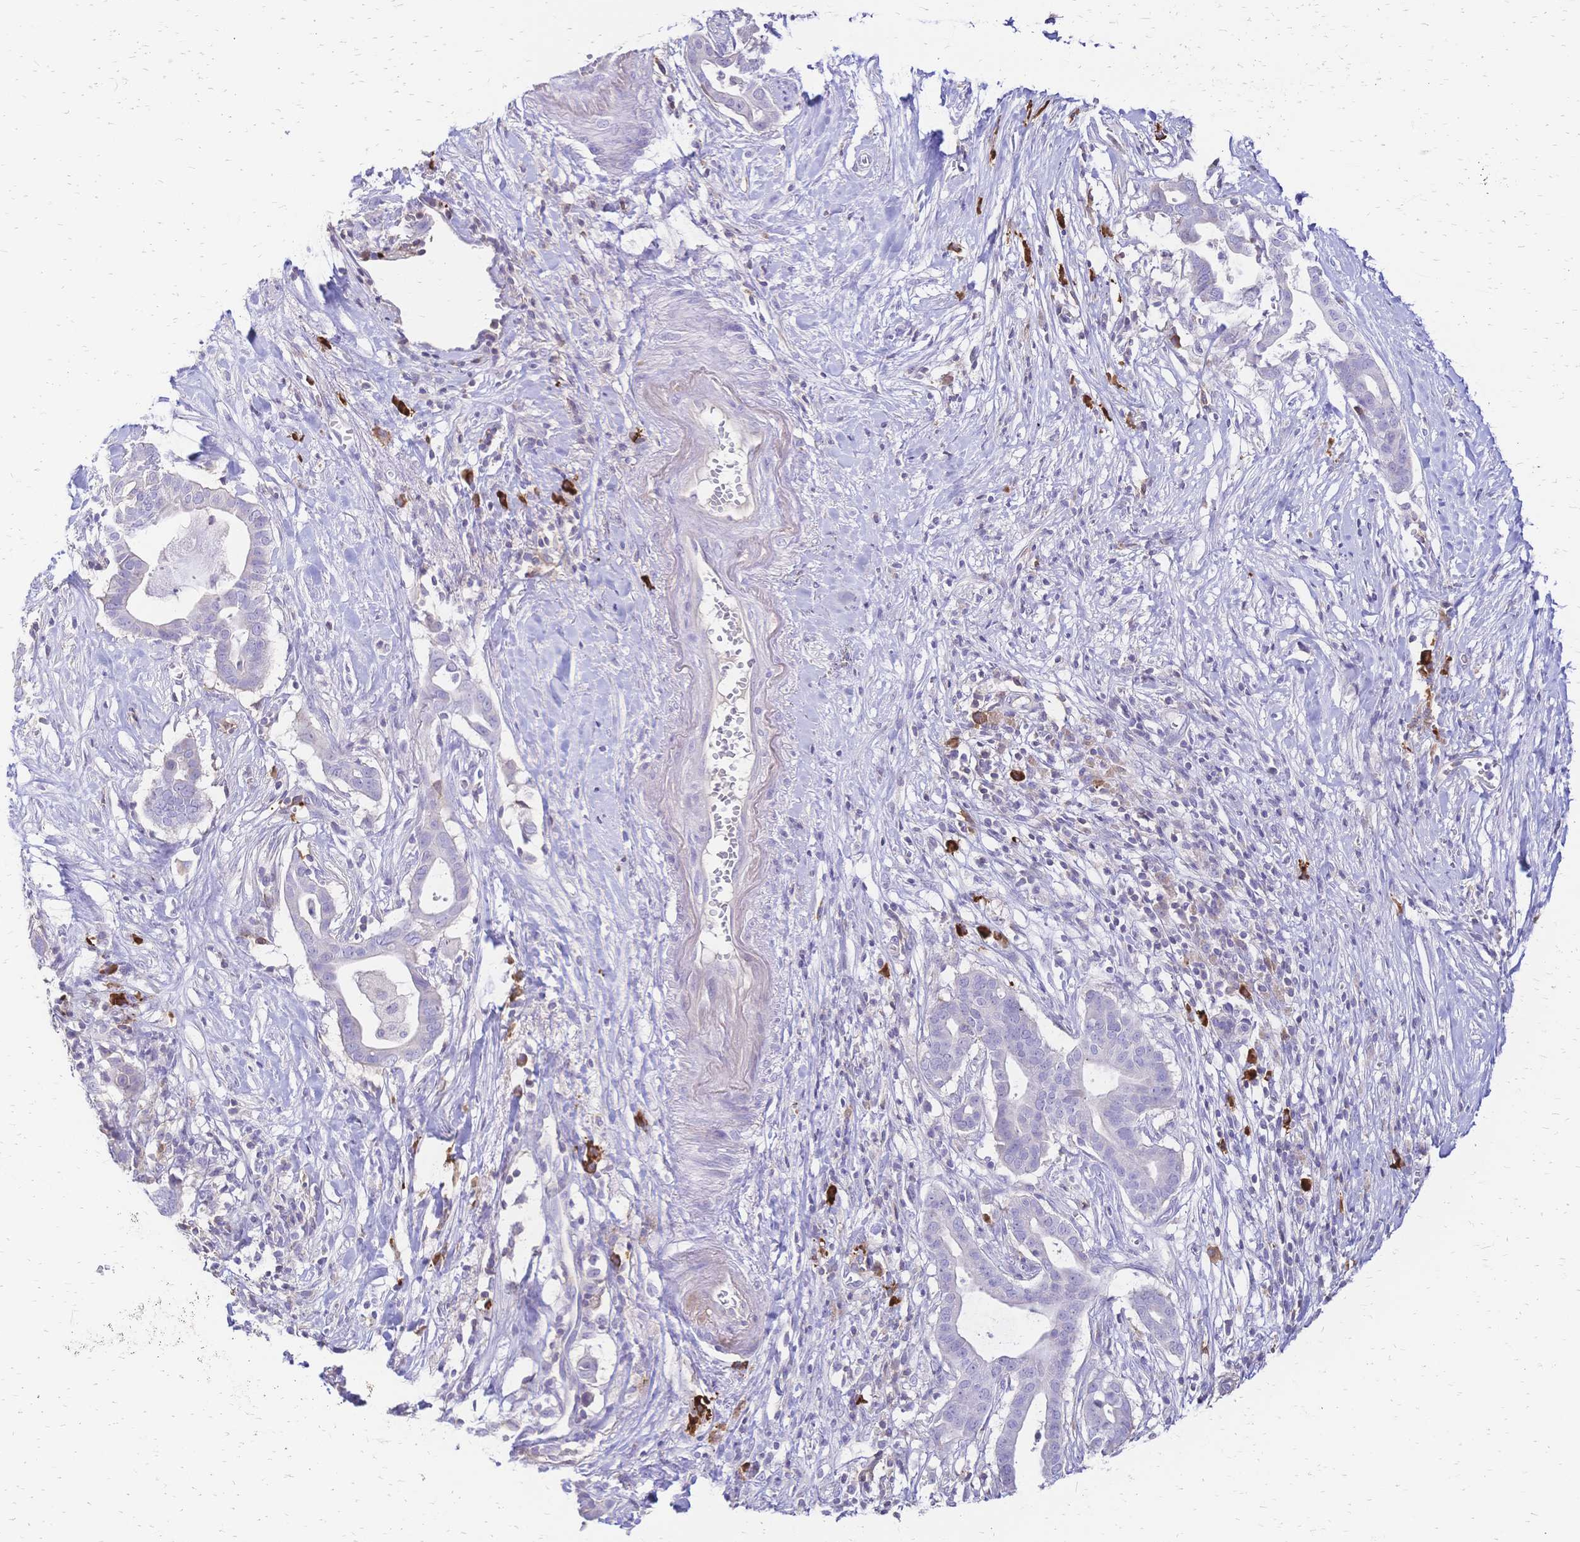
{"staining": {"intensity": "negative", "quantity": "none", "location": "none"}, "tissue": "pancreatic cancer", "cell_type": "Tumor cells", "image_type": "cancer", "snomed": [{"axis": "morphology", "description": "Adenocarcinoma, NOS"}, {"axis": "topography", "description": "Pancreas"}], "caption": "This is an IHC histopathology image of human pancreatic cancer. There is no expression in tumor cells.", "gene": "IL2RA", "patient": {"sex": "male", "age": 61}}